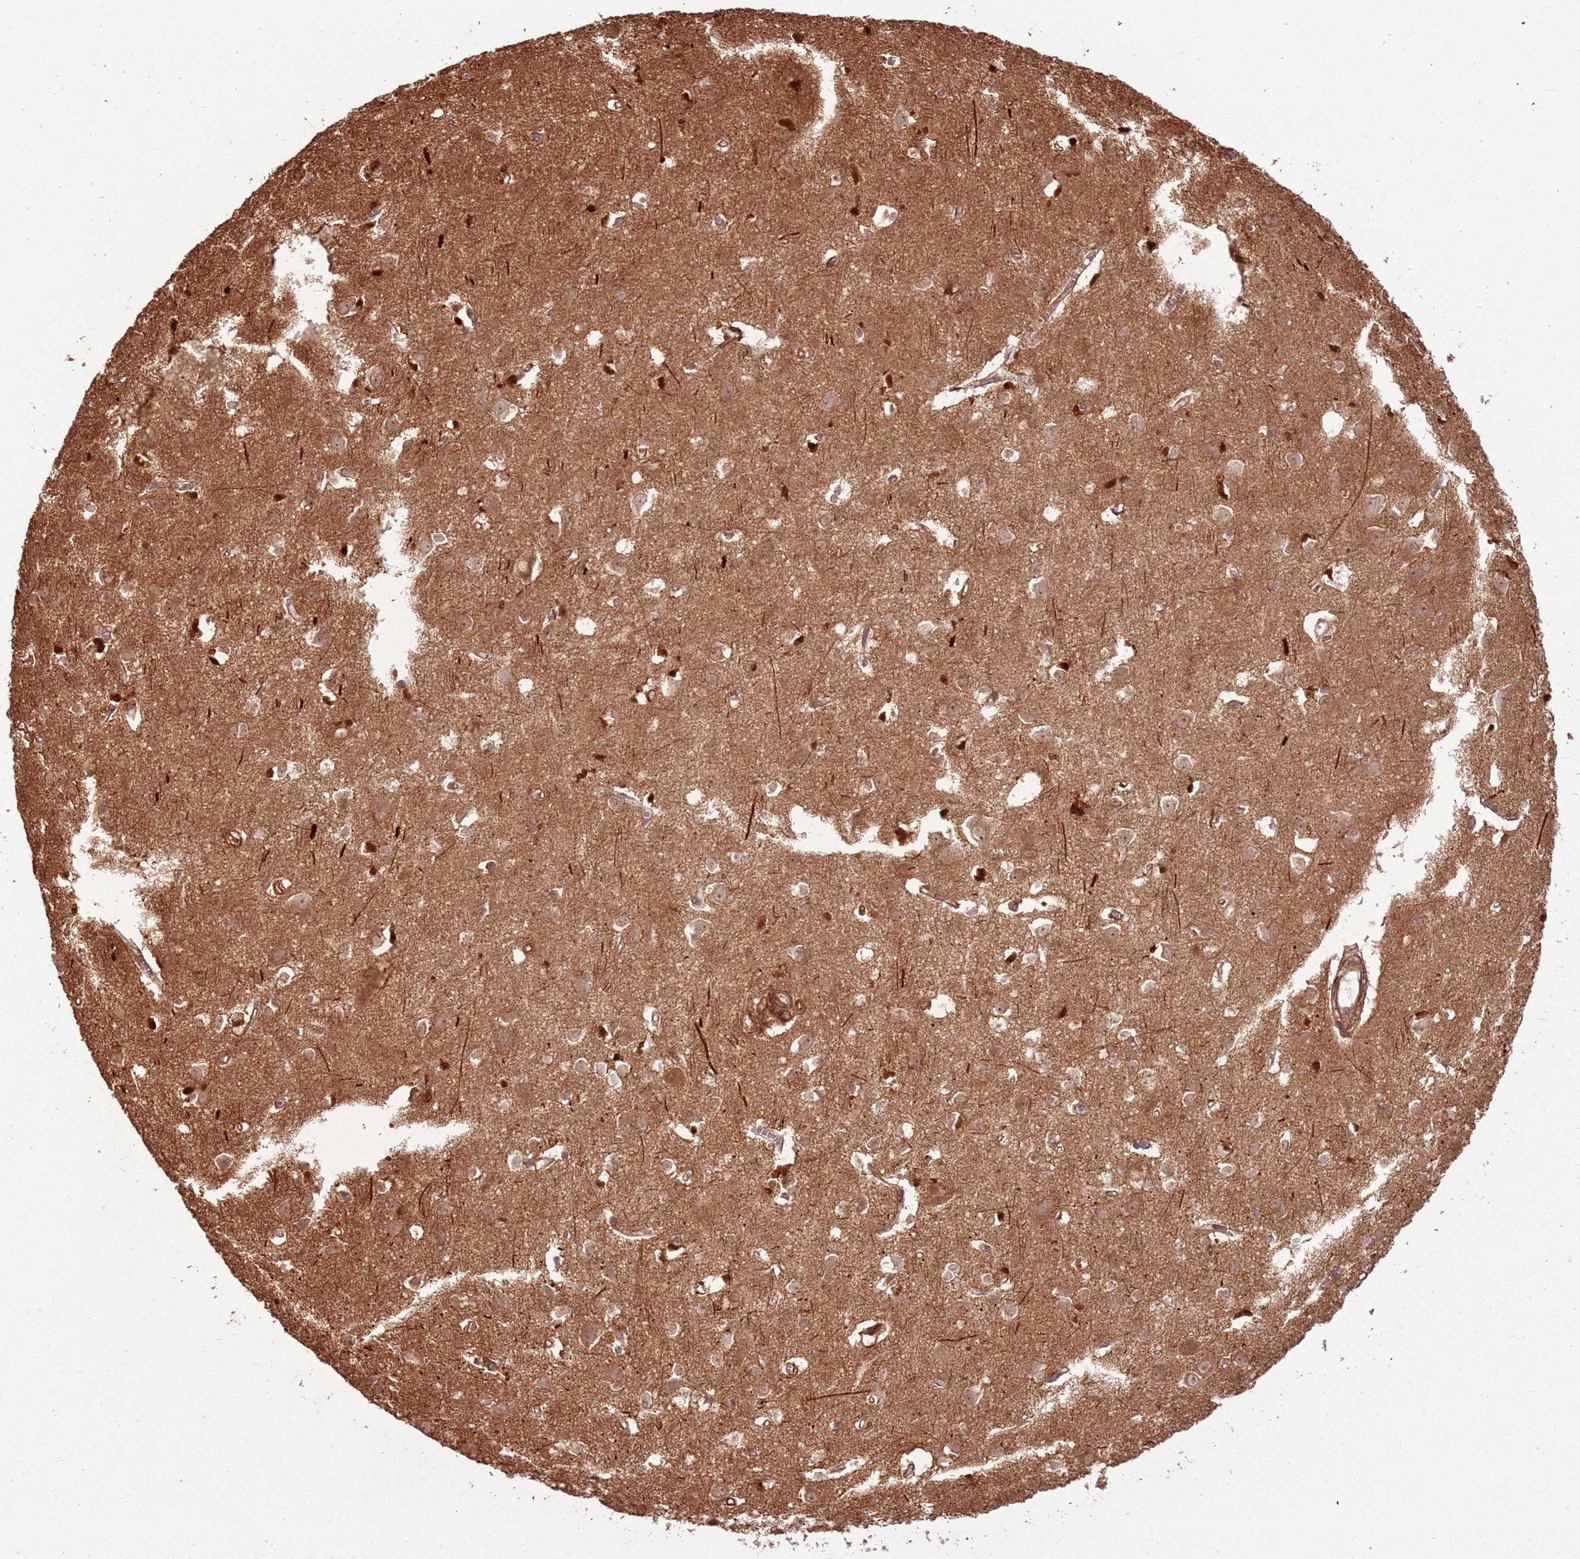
{"staining": {"intensity": "strong", "quantity": ">75%", "location": "cytoplasmic/membranous"}, "tissue": "cerebral cortex", "cell_type": "Endothelial cells", "image_type": "normal", "snomed": [{"axis": "morphology", "description": "Normal tissue, NOS"}, {"axis": "topography", "description": "Cerebral cortex"}], "caption": "Immunohistochemistry (IHC) micrograph of benign cerebral cortex stained for a protein (brown), which reveals high levels of strong cytoplasmic/membranous positivity in approximately >75% of endothelial cells.", "gene": "ZNF623", "patient": {"sex": "female", "age": 64}}